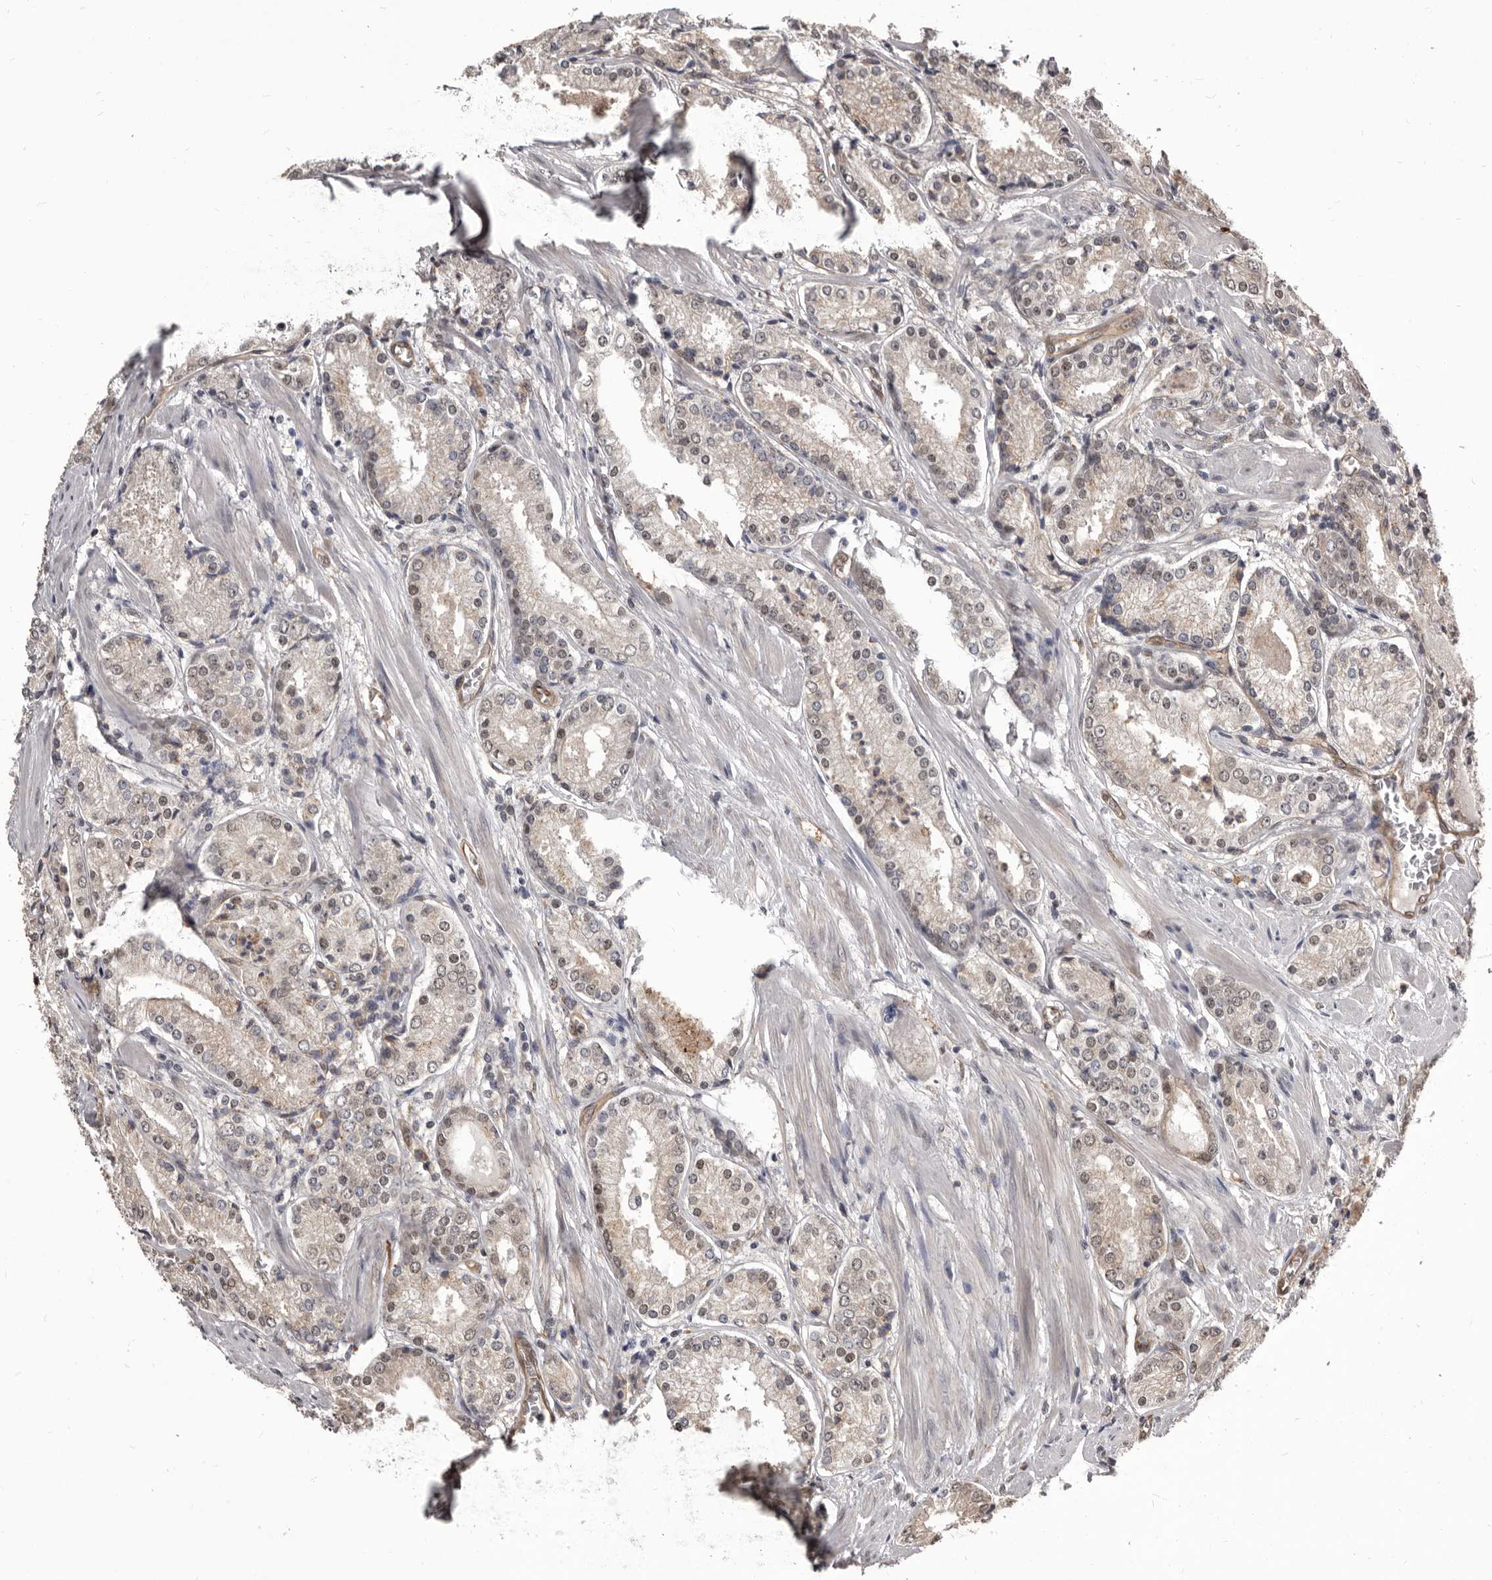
{"staining": {"intensity": "weak", "quantity": "<25%", "location": "cytoplasmic/membranous,nuclear"}, "tissue": "prostate cancer", "cell_type": "Tumor cells", "image_type": "cancer", "snomed": [{"axis": "morphology", "description": "Adenocarcinoma, Low grade"}, {"axis": "topography", "description": "Prostate"}], "caption": "The image exhibits no staining of tumor cells in prostate cancer (adenocarcinoma (low-grade)).", "gene": "ADAMTS20", "patient": {"sex": "male", "age": 54}}